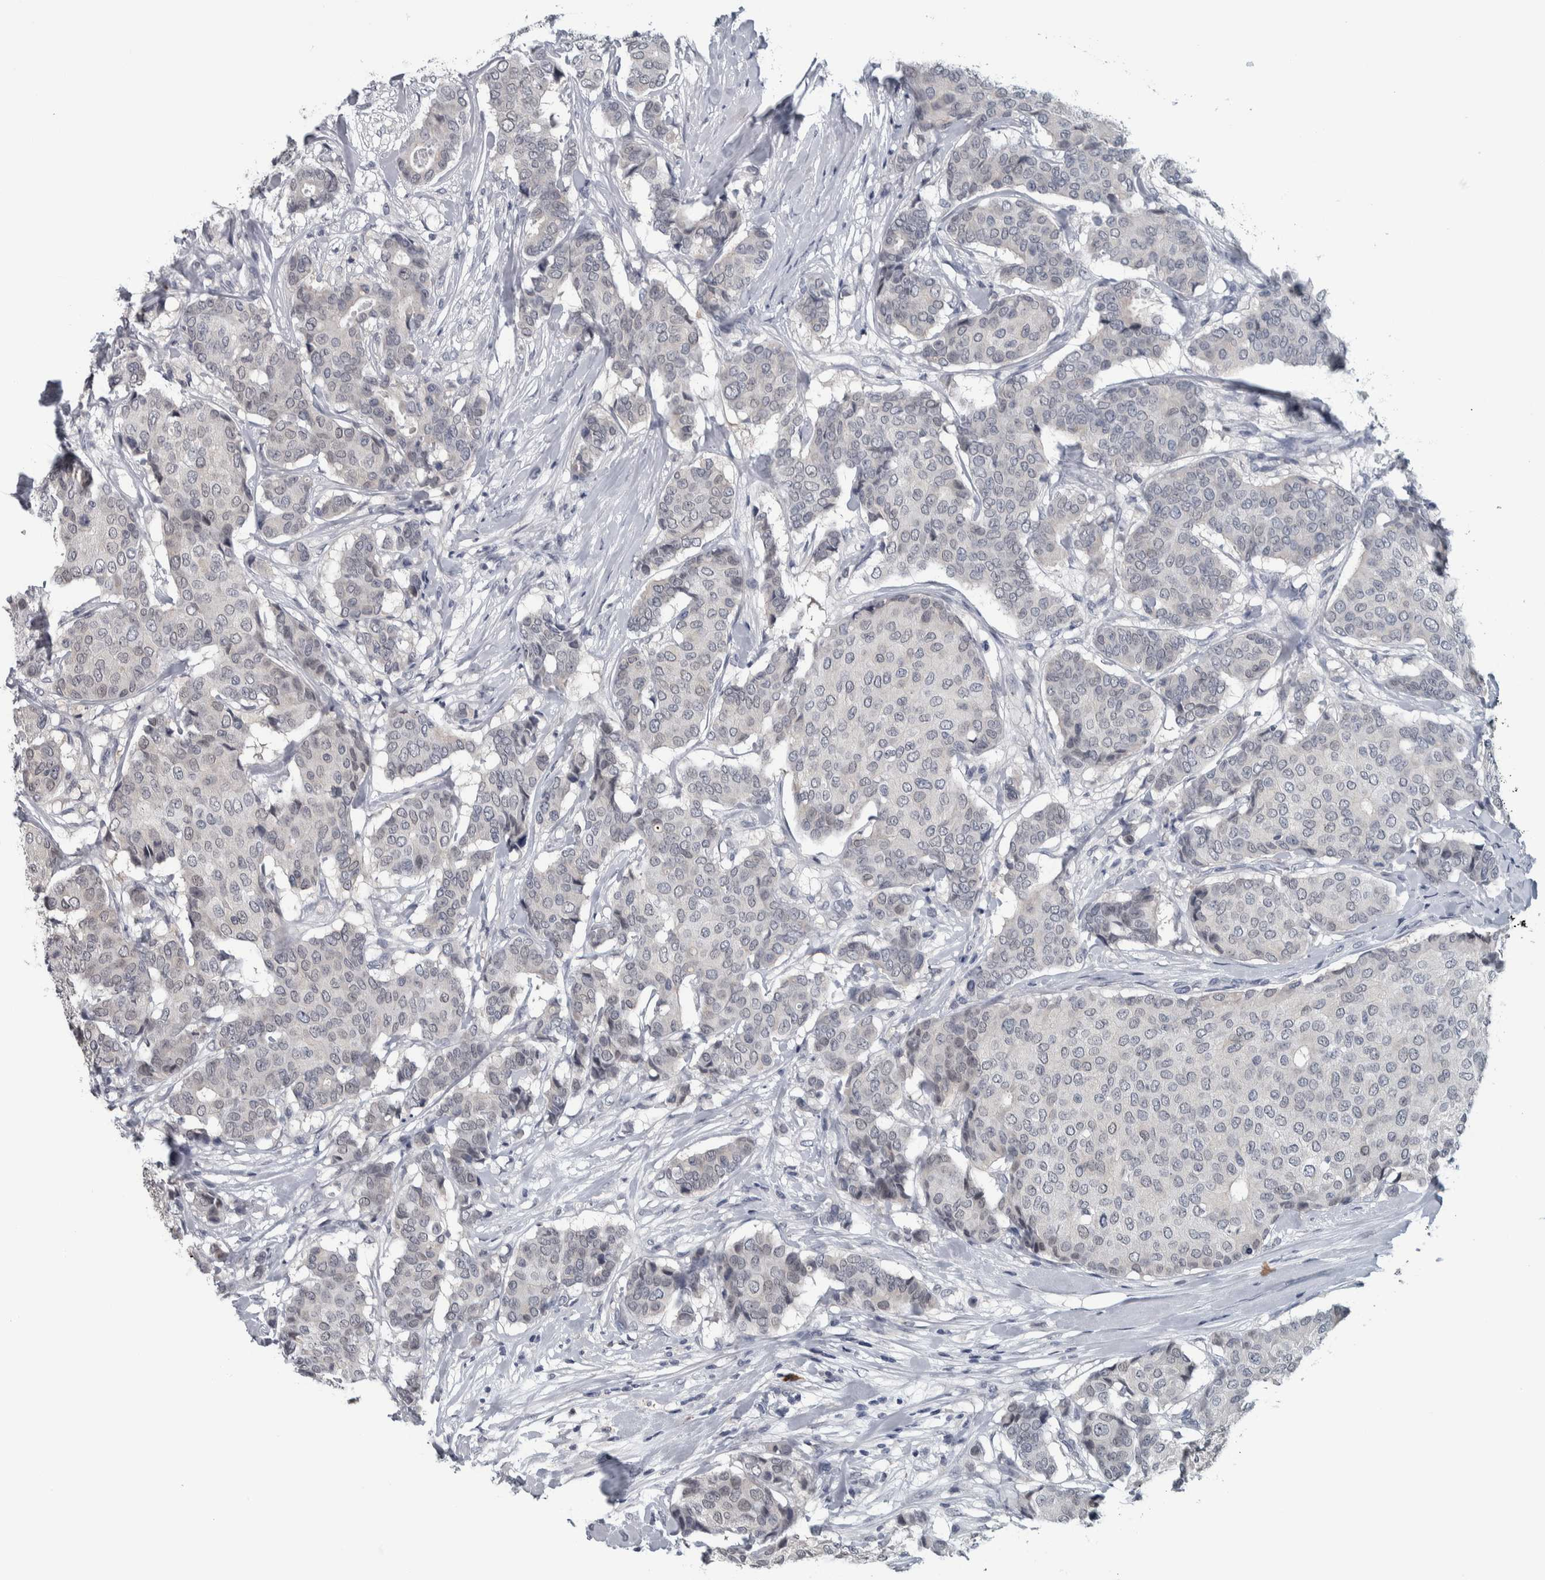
{"staining": {"intensity": "negative", "quantity": "none", "location": "none"}, "tissue": "breast cancer", "cell_type": "Tumor cells", "image_type": "cancer", "snomed": [{"axis": "morphology", "description": "Duct carcinoma"}, {"axis": "topography", "description": "Breast"}], "caption": "There is no significant staining in tumor cells of breast cancer (intraductal carcinoma). The staining was performed using DAB to visualize the protein expression in brown, while the nuclei were stained in blue with hematoxylin (Magnification: 20x).", "gene": "CAVIN4", "patient": {"sex": "female", "age": 75}}